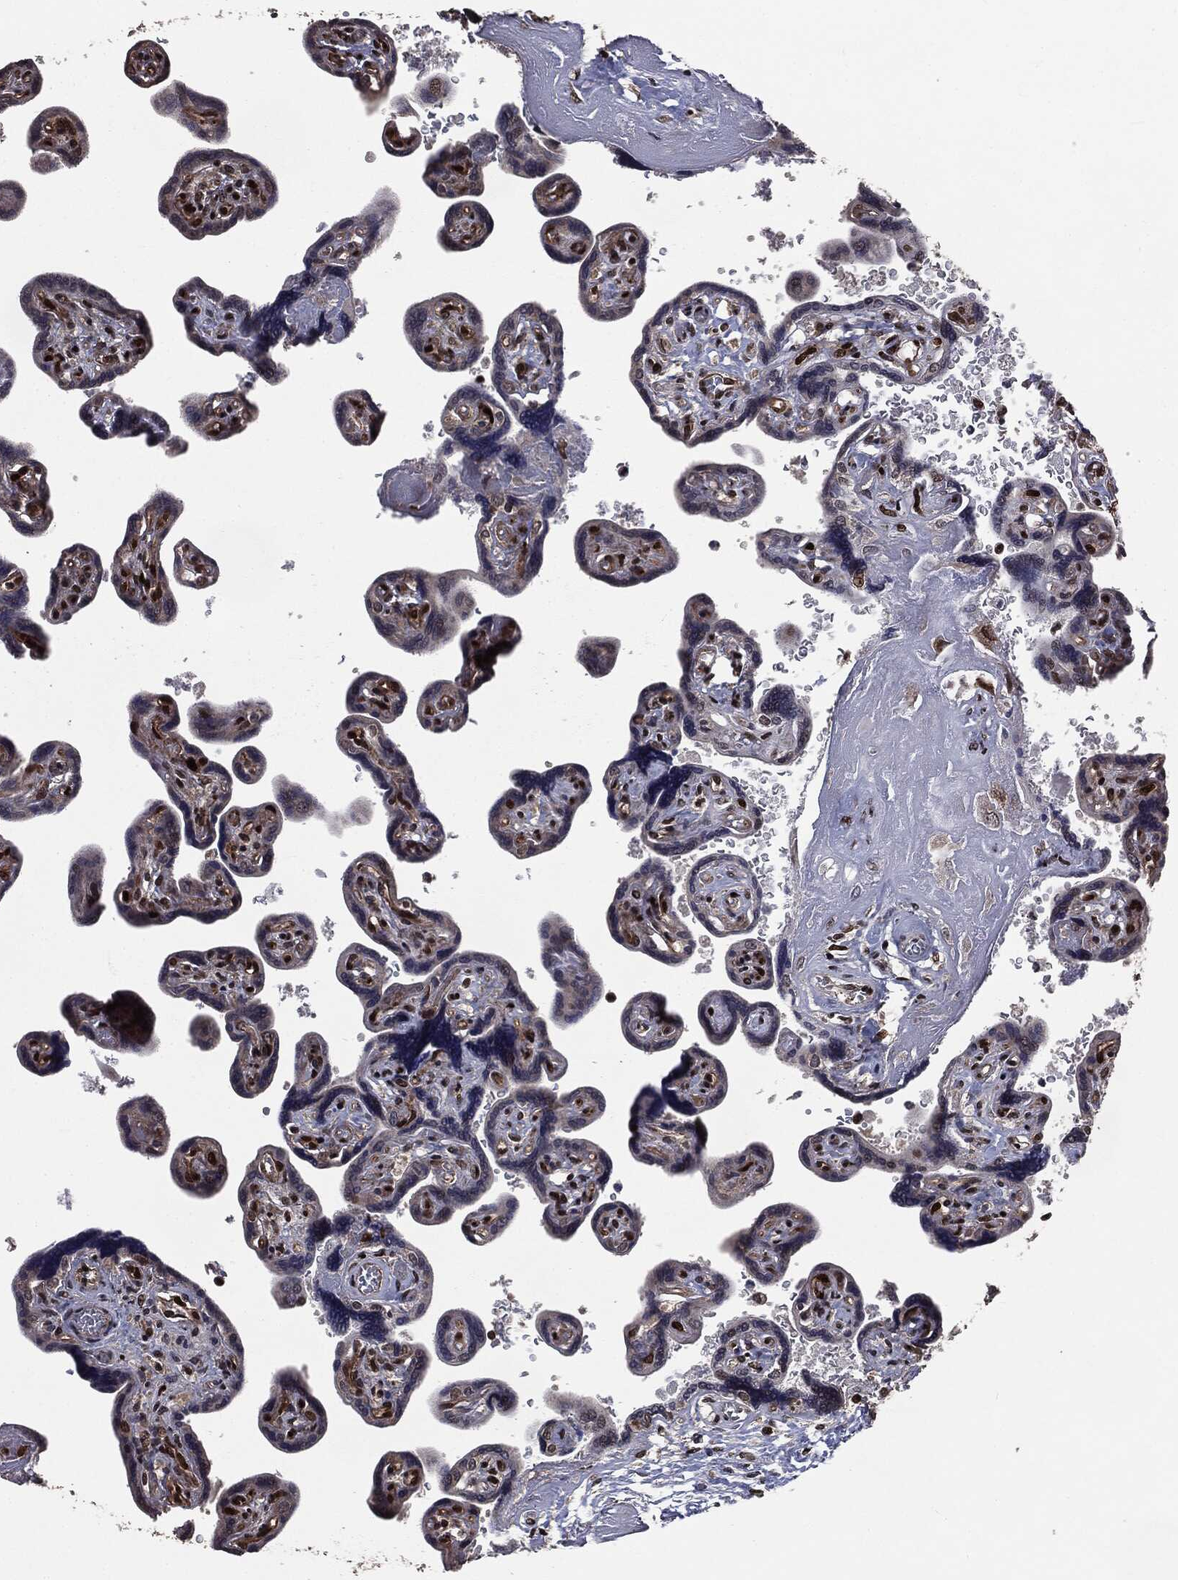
{"staining": {"intensity": "strong", "quantity": ">75%", "location": "nuclear"}, "tissue": "placenta", "cell_type": "Decidual cells", "image_type": "normal", "snomed": [{"axis": "morphology", "description": "Normal tissue, NOS"}, {"axis": "topography", "description": "Placenta"}], "caption": "High-magnification brightfield microscopy of benign placenta stained with DAB (brown) and counterstained with hematoxylin (blue). decidual cells exhibit strong nuclear expression is present in about>75% of cells.", "gene": "DVL2", "patient": {"sex": "female", "age": 32}}